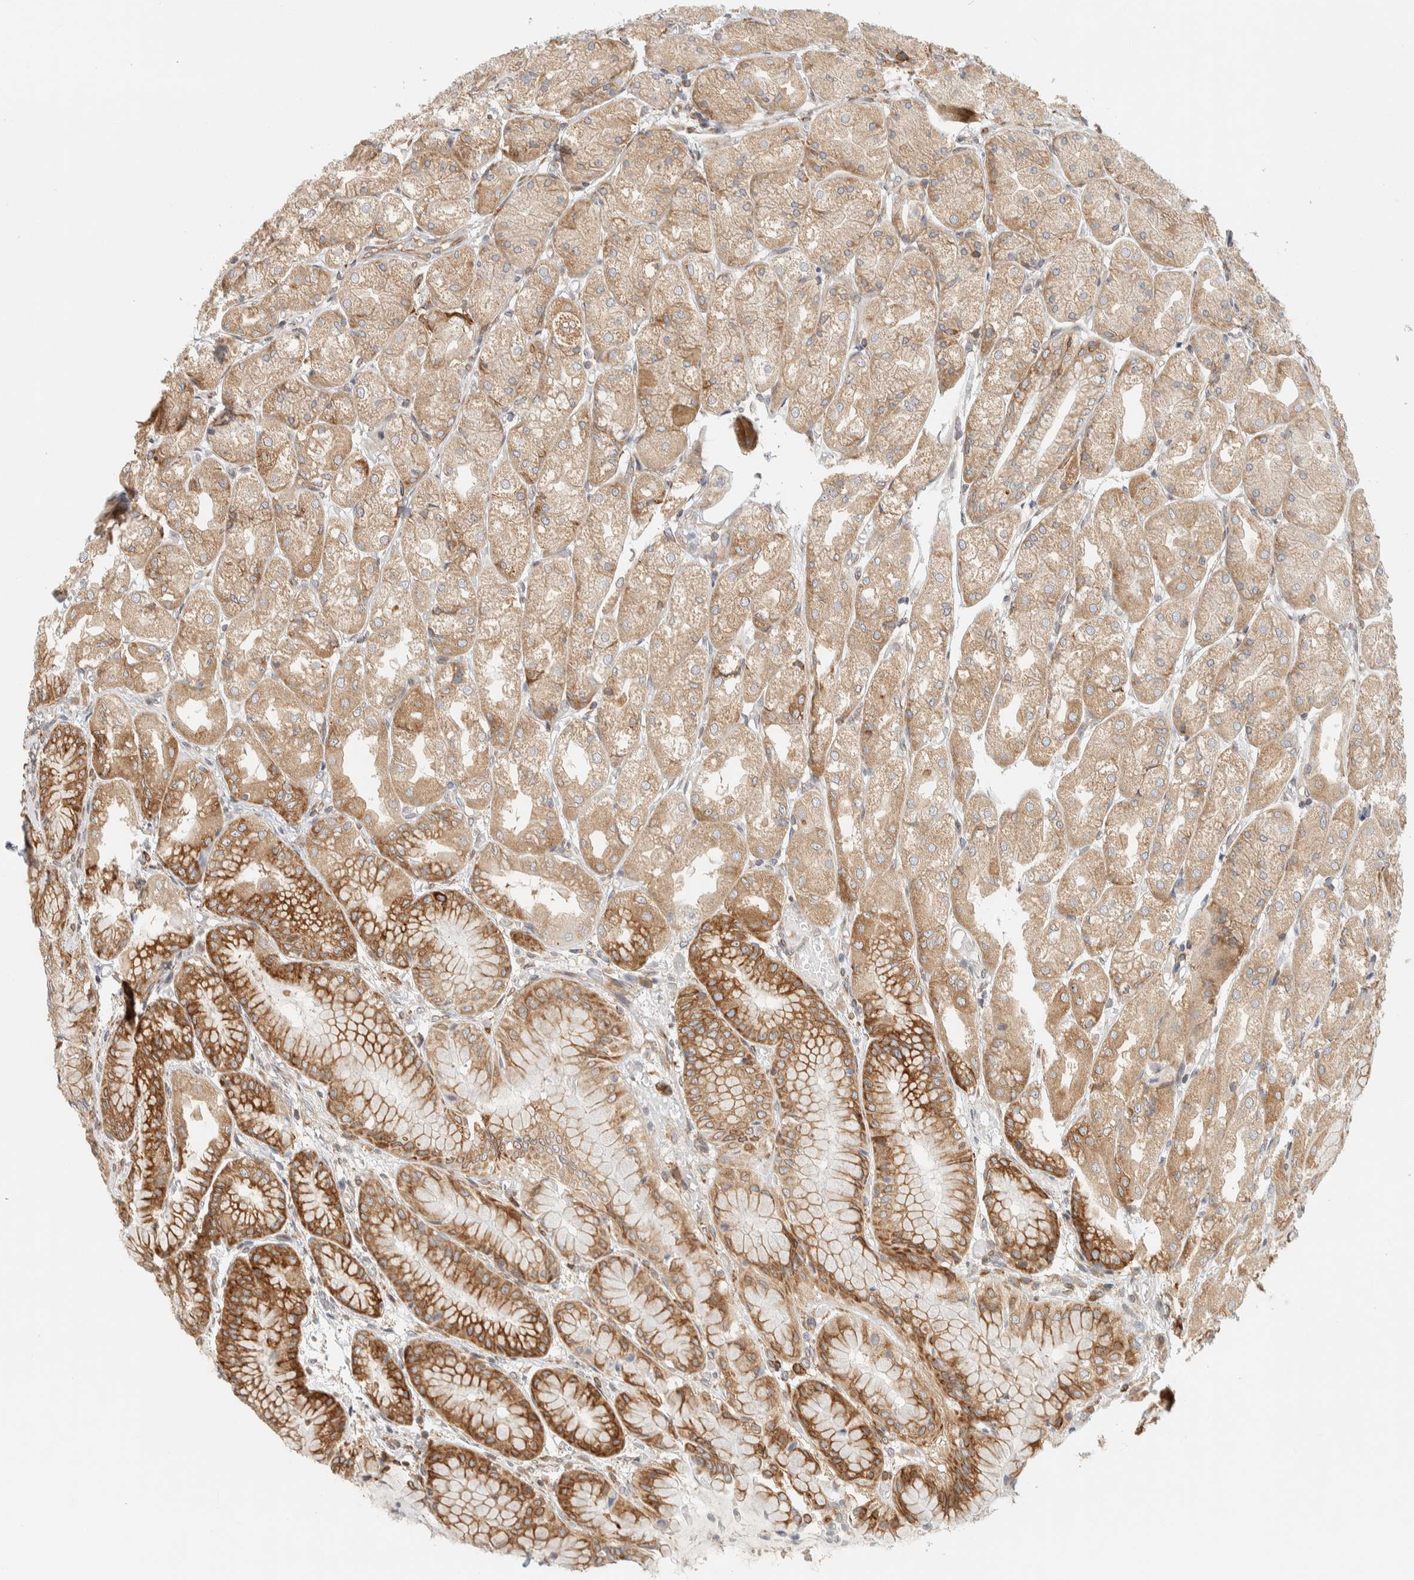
{"staining": {"intensity": "moderate", "quantity": ">75%", "location": "cytoplasmic/membranous"}, "tissue": "stomach", "cell_type": "Glandular cells", "image_type": "normal", "snomed": [{"axis": "morphology", "description": "Normal tissue, NOS"}, {"axis": "topography", "description": "Stomach, upper"}], "caption": "Brown immunohistochemical staining in normal stomach demonstrates moderate cytoplasmic/membranous staining in about >75% of glandular cells.", "gene": "LLGL2", "patient": {"sex": "male", "age": 72}}